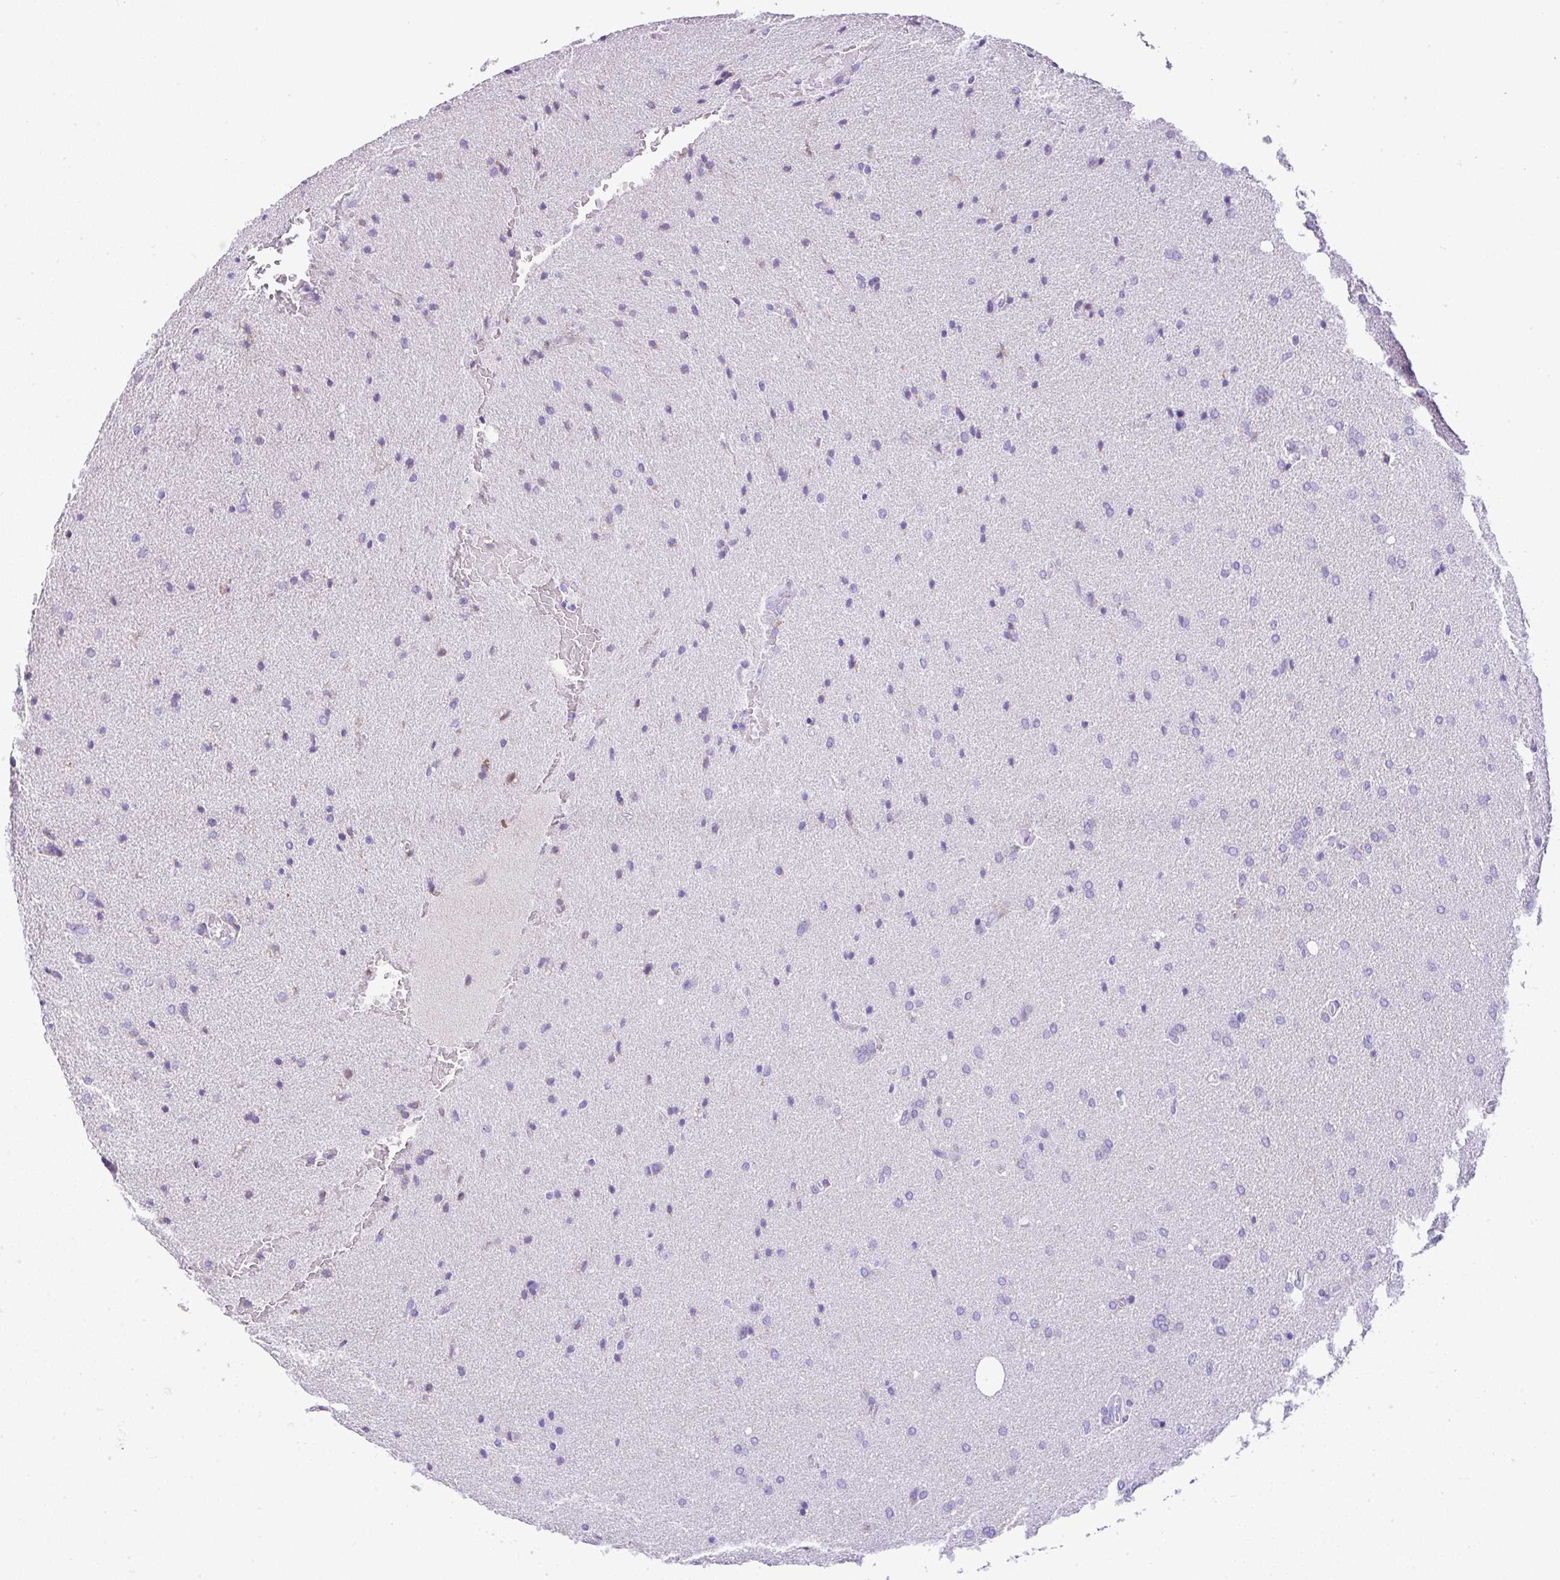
{"staining": {"intensity": "negative", "quantity": "none", "location": "none"}, "tissue": "glioma", "cell_type": "Tumor cells", "image_type": "cancer", "snomed": [{"axis": "morphology", "description": "Glioma, malignant, High grade"}, {"axis": "topography", "description": "Brain"}], "caption": "Immunohistochemistry (IHC) photomicrograph of human malignant glioma (high-grade) stained for a protein (brown), which displays no expression in tumor cells. (DAB immunohistochemistry (IHC), high magnification).", "gene": "SLC13A1", "patient": {"sex": "male", "age": 56}}